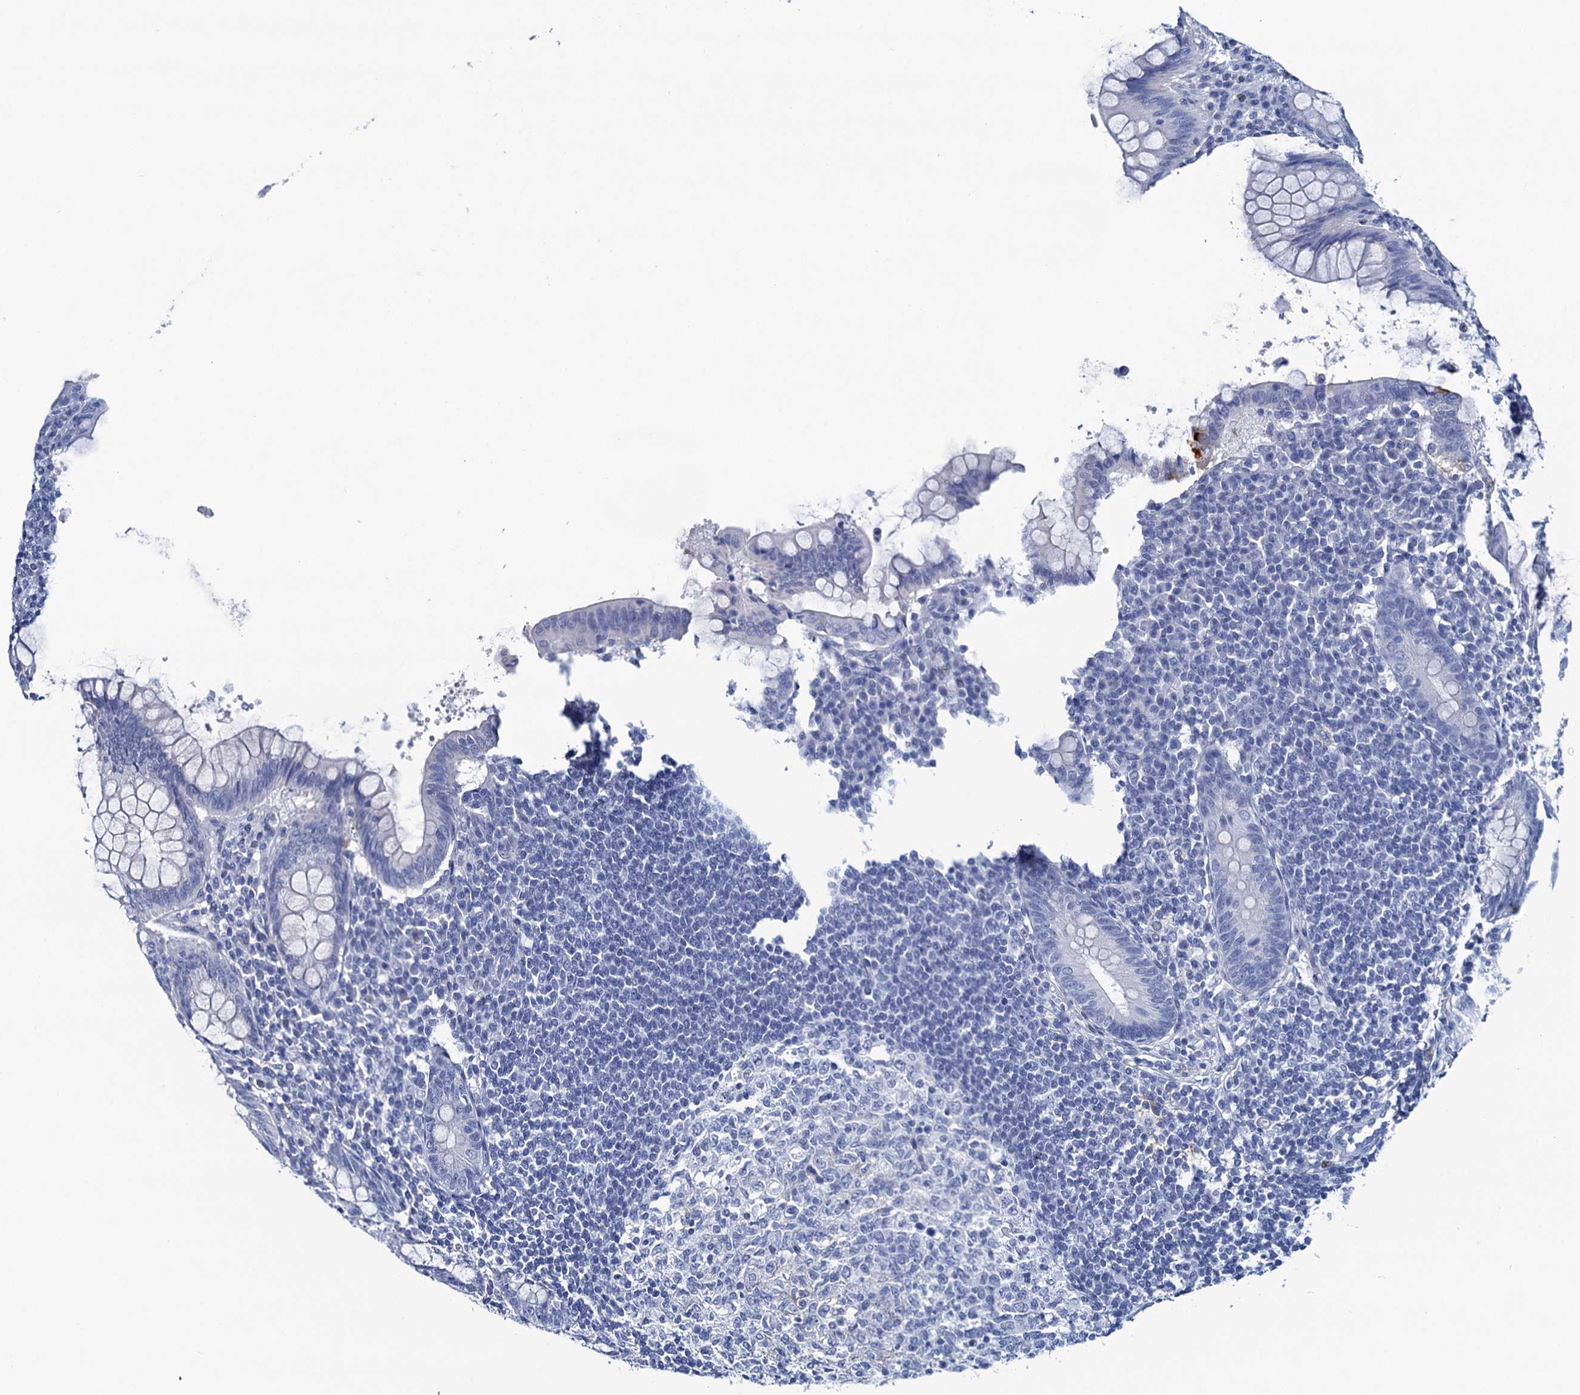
{"staining": {"intensity": "negative", "quantity": "none", "location": "none"}, "tissue": "appendix", "cell_type": "Glandular cells", "image_type": "normal", "snomed": [{"axis": "morphology", "description": "Normal tissue, NOS"}, {"axis": "topography", "description": "Appendix"}], "caption": "Protein analysis of normal appendix reveals no significant positivity in glandular cells. The staining was performed using DAB (3,3'-diaminobenzidine) to visualize the protein expression in brown, while the nuclei were stained in blue with hematoxylin (Magnification: 20x).", "gene": "RHCG", "patient": {"sex": "female", "age": 33}}